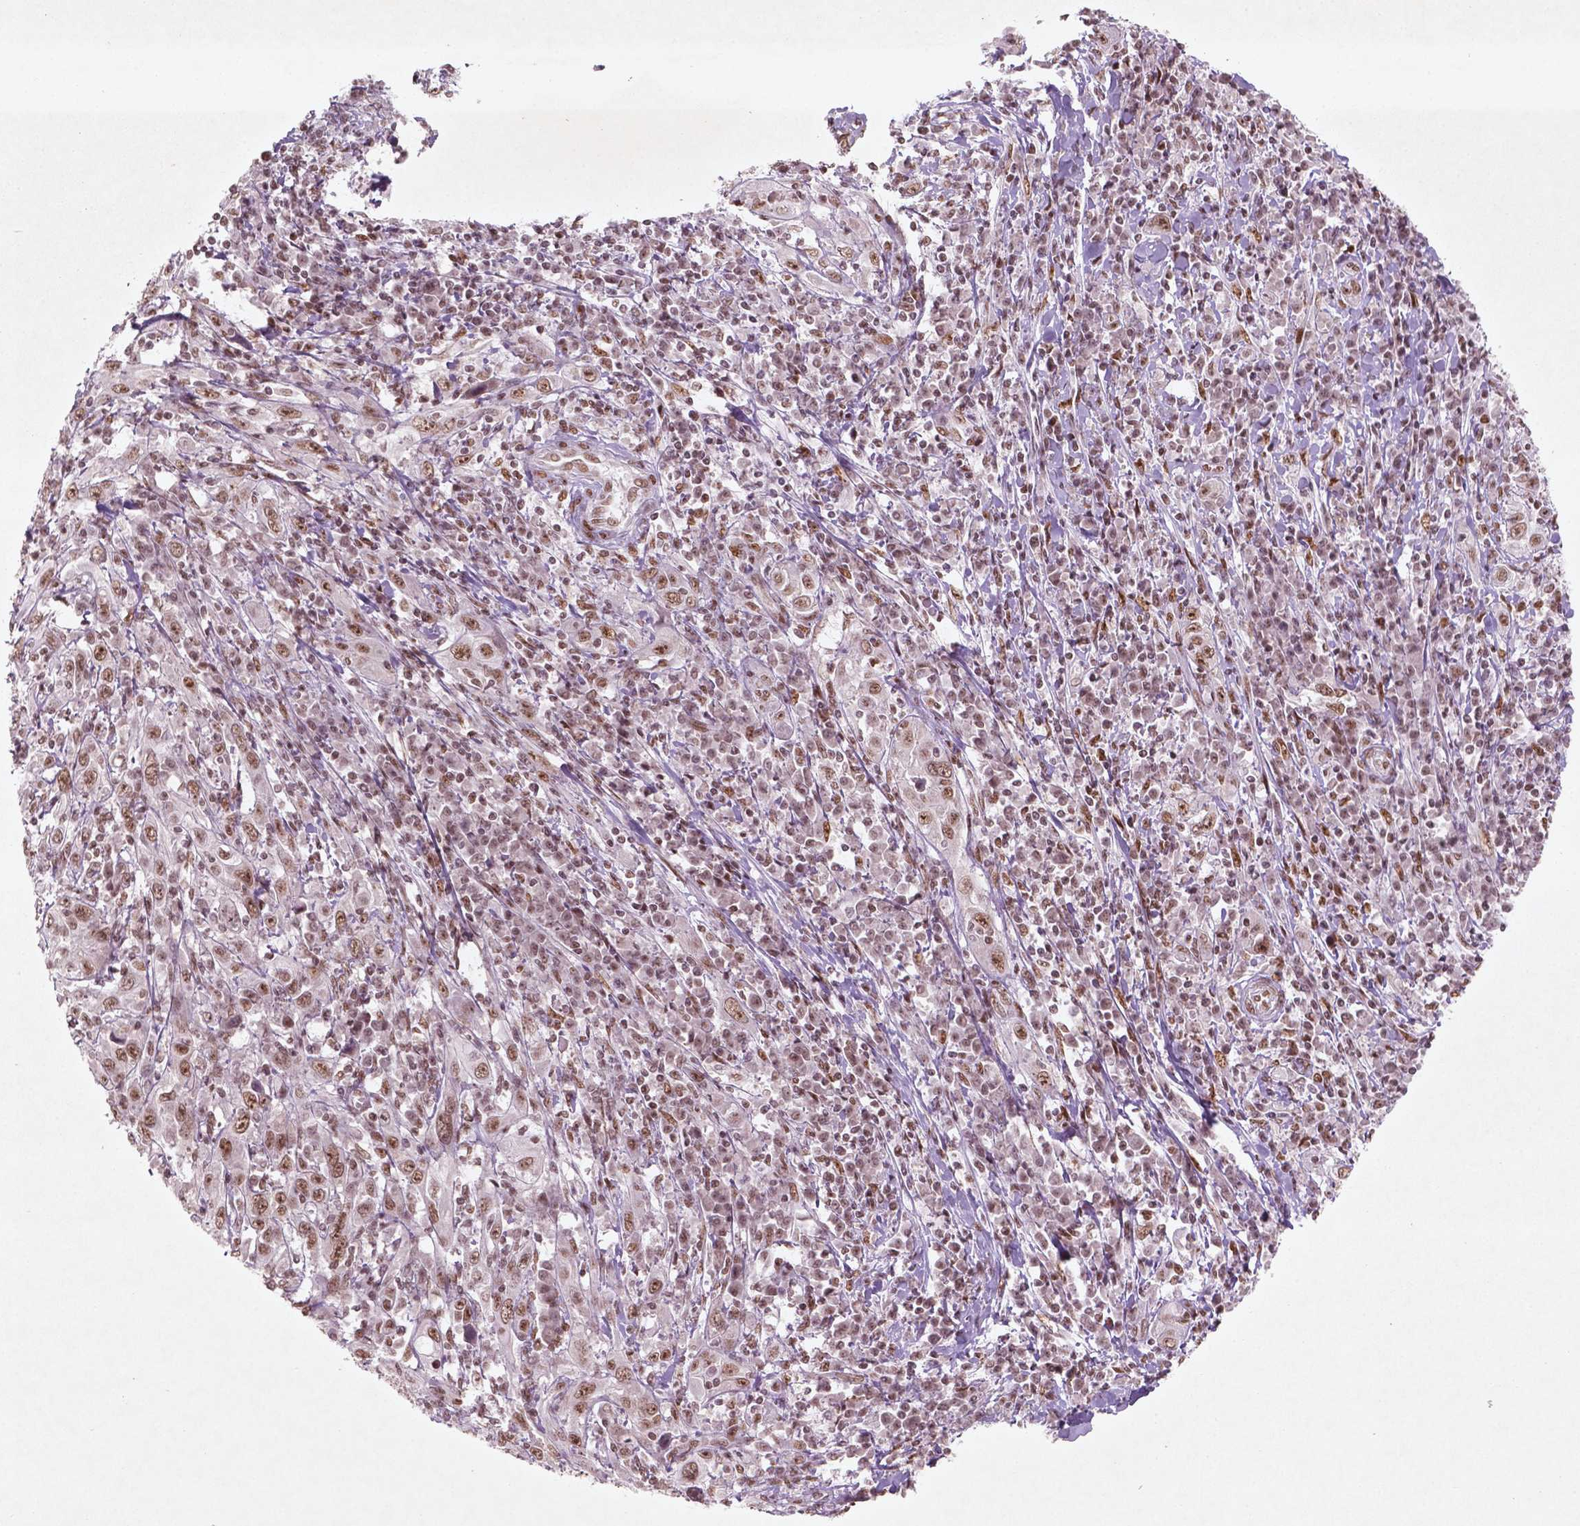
{"staining": {"intensity": "moderate", "quantity": ">75%", "location": "nuclear"}, "tissue": "cervical cancer", "cell_type": "Tumor cells", "image_type": "cancer", "snomed": [{"axis": "morphology", "description": "Squamous cell carcinoma, NOS"}, {"axis": "topography", "description": "Cervix"}], "caption": "Immunohistochemistry staining of cervical cancer (squamous cell carcinoma), which exhibits medium levels of moderate nuclear expression in about >75% of tumor cells indicating moderate nuclear protein positivity. The staining was performed using DAB (brown) for protein detection and nuclei were counterstained in hematoxylin (blue).", "gene": "HMG20B", "patient": {"sex": "female", "age": 46}}